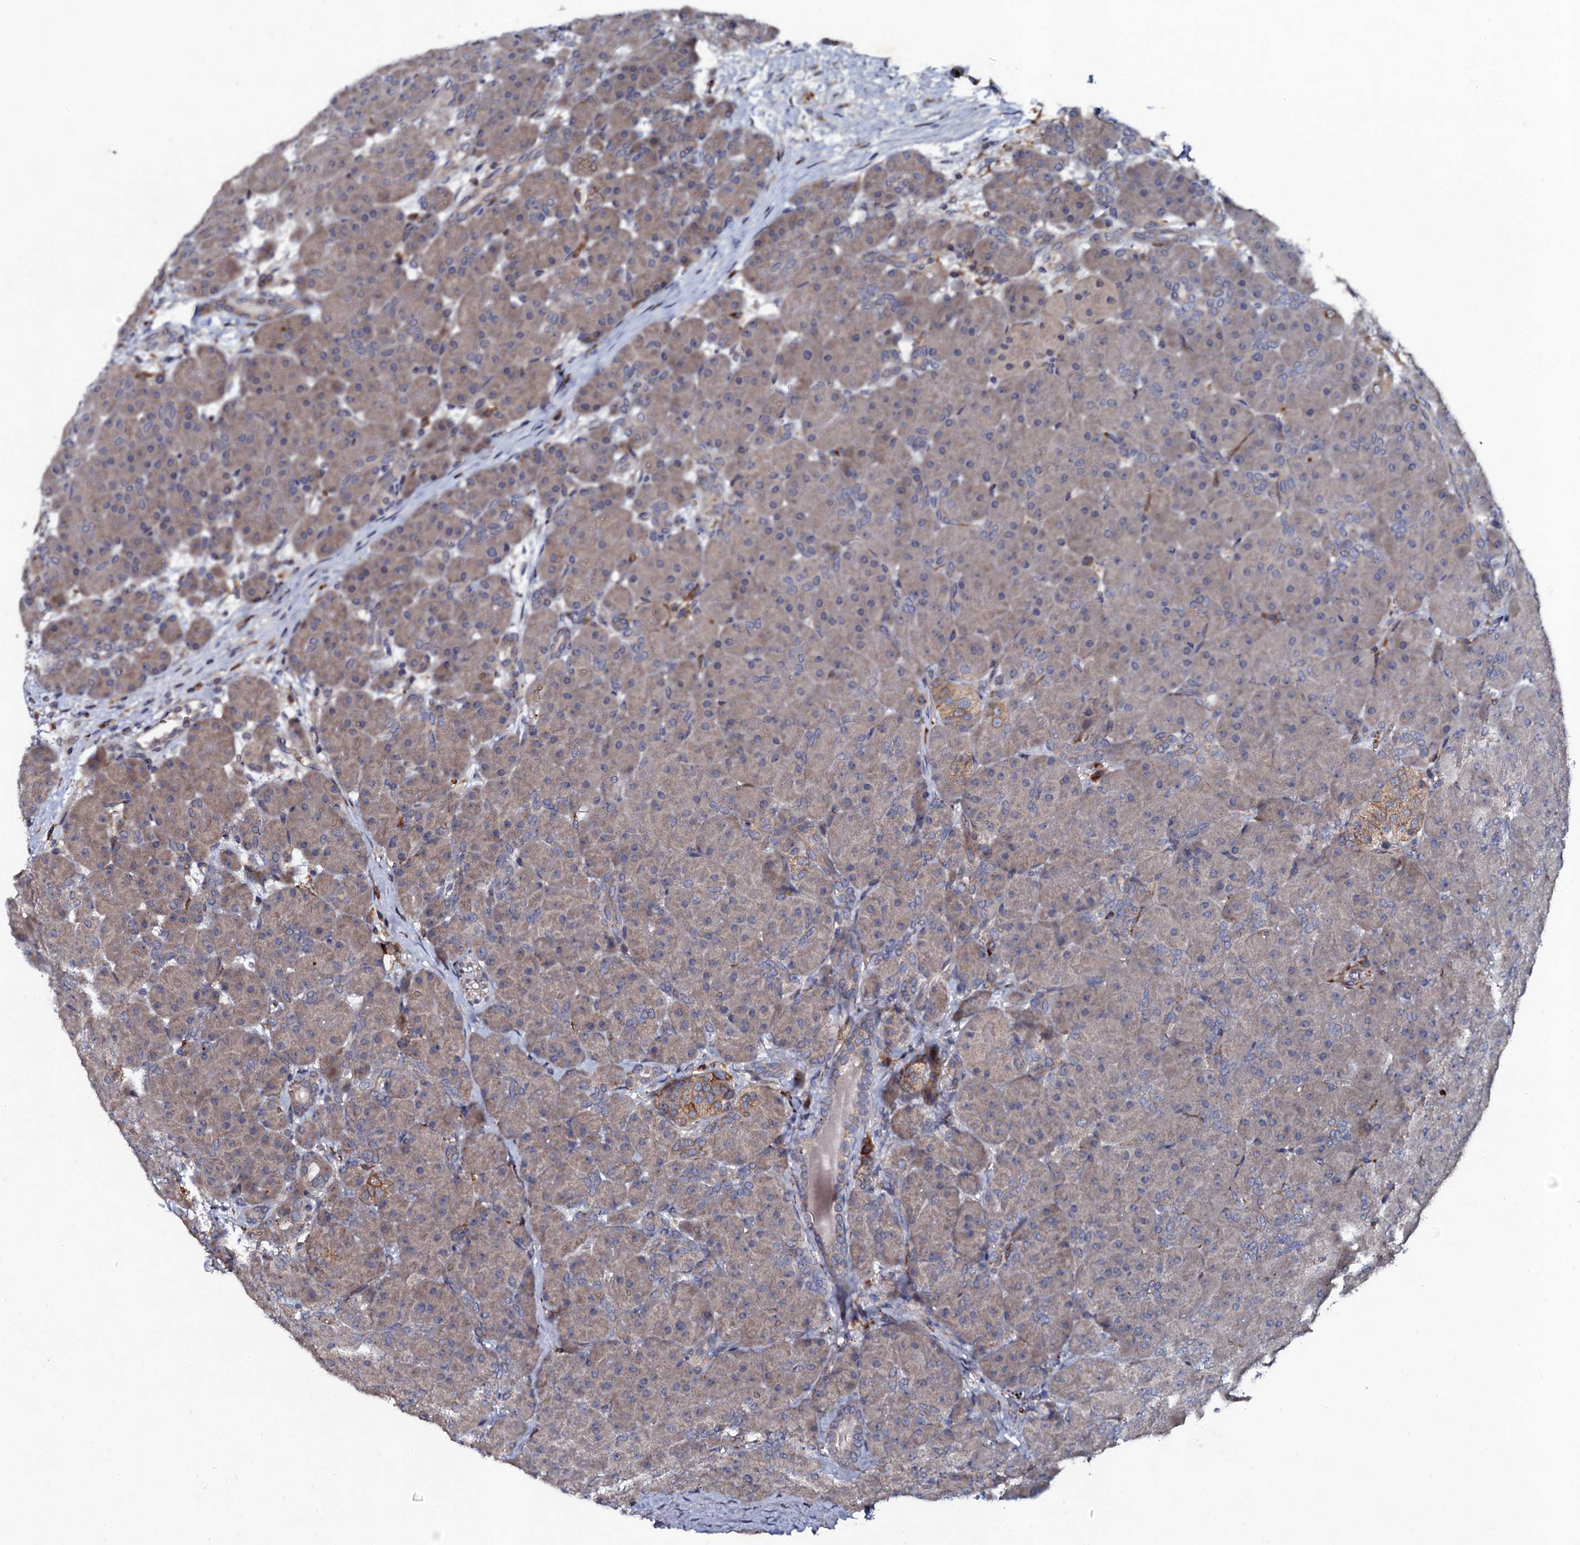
{"staining": {"intensity": "weak", "quantity": "25%-75%", "location": "cytoplasmic/membranous"}, "tissue": "pancreas", "cell_type": "Exocrine glandular cells", "image_type": "normal", "snomed": [{"axis": "morphology", "description": "Normal tissue, NOS"}, {"axis": "topography", "description": "Pancreas"}], "caption": "Immunohistochemical staining of benign pancreas shows low levels of weak cytoplasmic/membranous expression in about 25%-75% of exocrine glandular cells.", "gene": "LRRC28", "patient": {"sex": "male", "age": 66}}